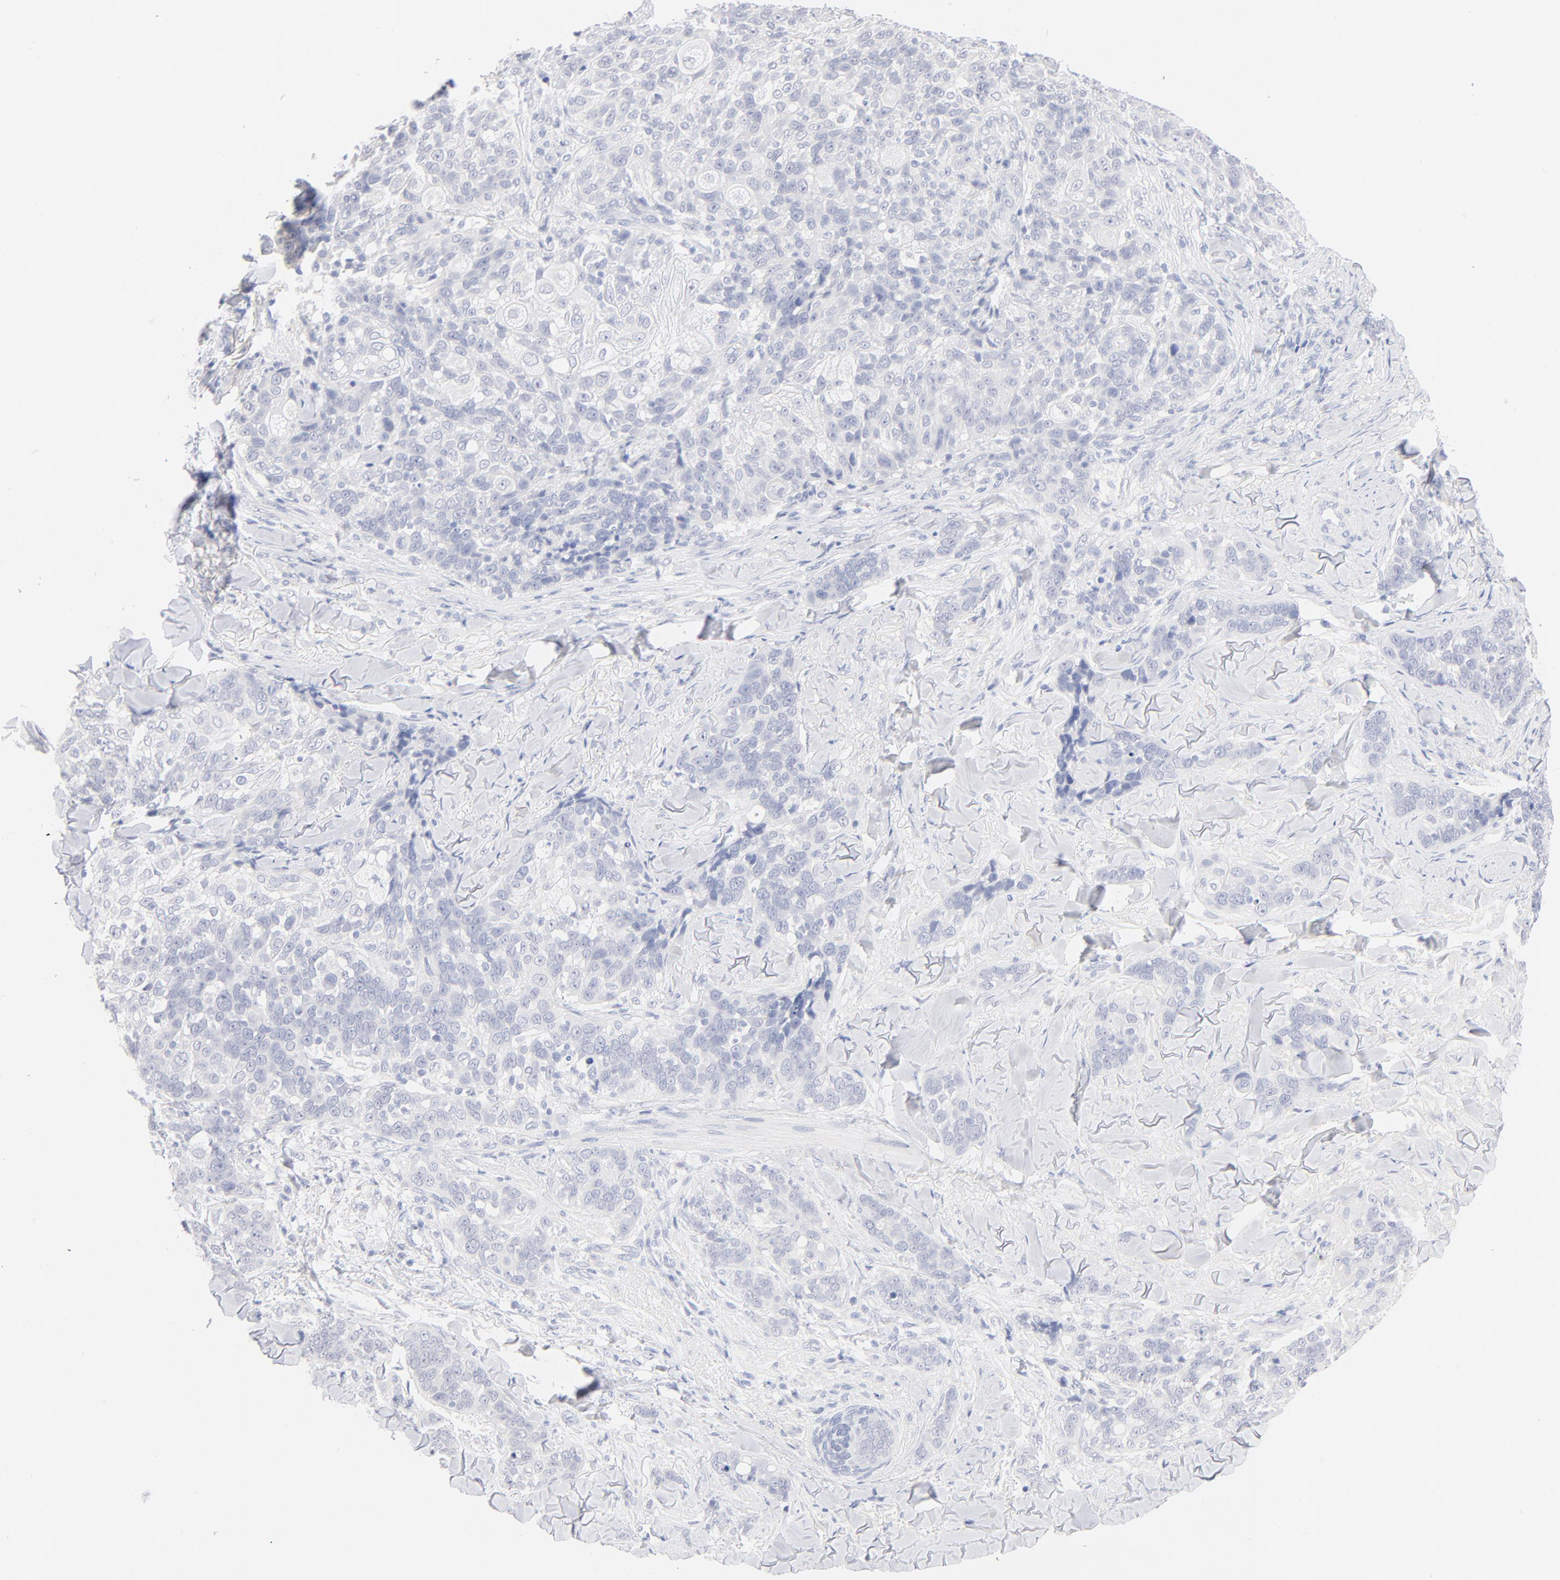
{"staining": {"intensity": "negative", "quantity": "none", "location": "none"}, "tissue": "skin cancer", "cell_type": "Tumor cells", "image_type": "cancer", "snomed": [{"axis": "morphology", "description": "Normal tissue, NOS"}, {"axis": "morphology", "description": "Squamous cell carcinoma, NOS"}, {"axis": "topography", "description": "Skin"}], "caption": "This is an immunohistochemistry (IHC) photomicrograph of skin cancer. There is no staining in tumor cells.", "gene": "ONECUT1", "patient": {"sex": "female", "age": 83}}